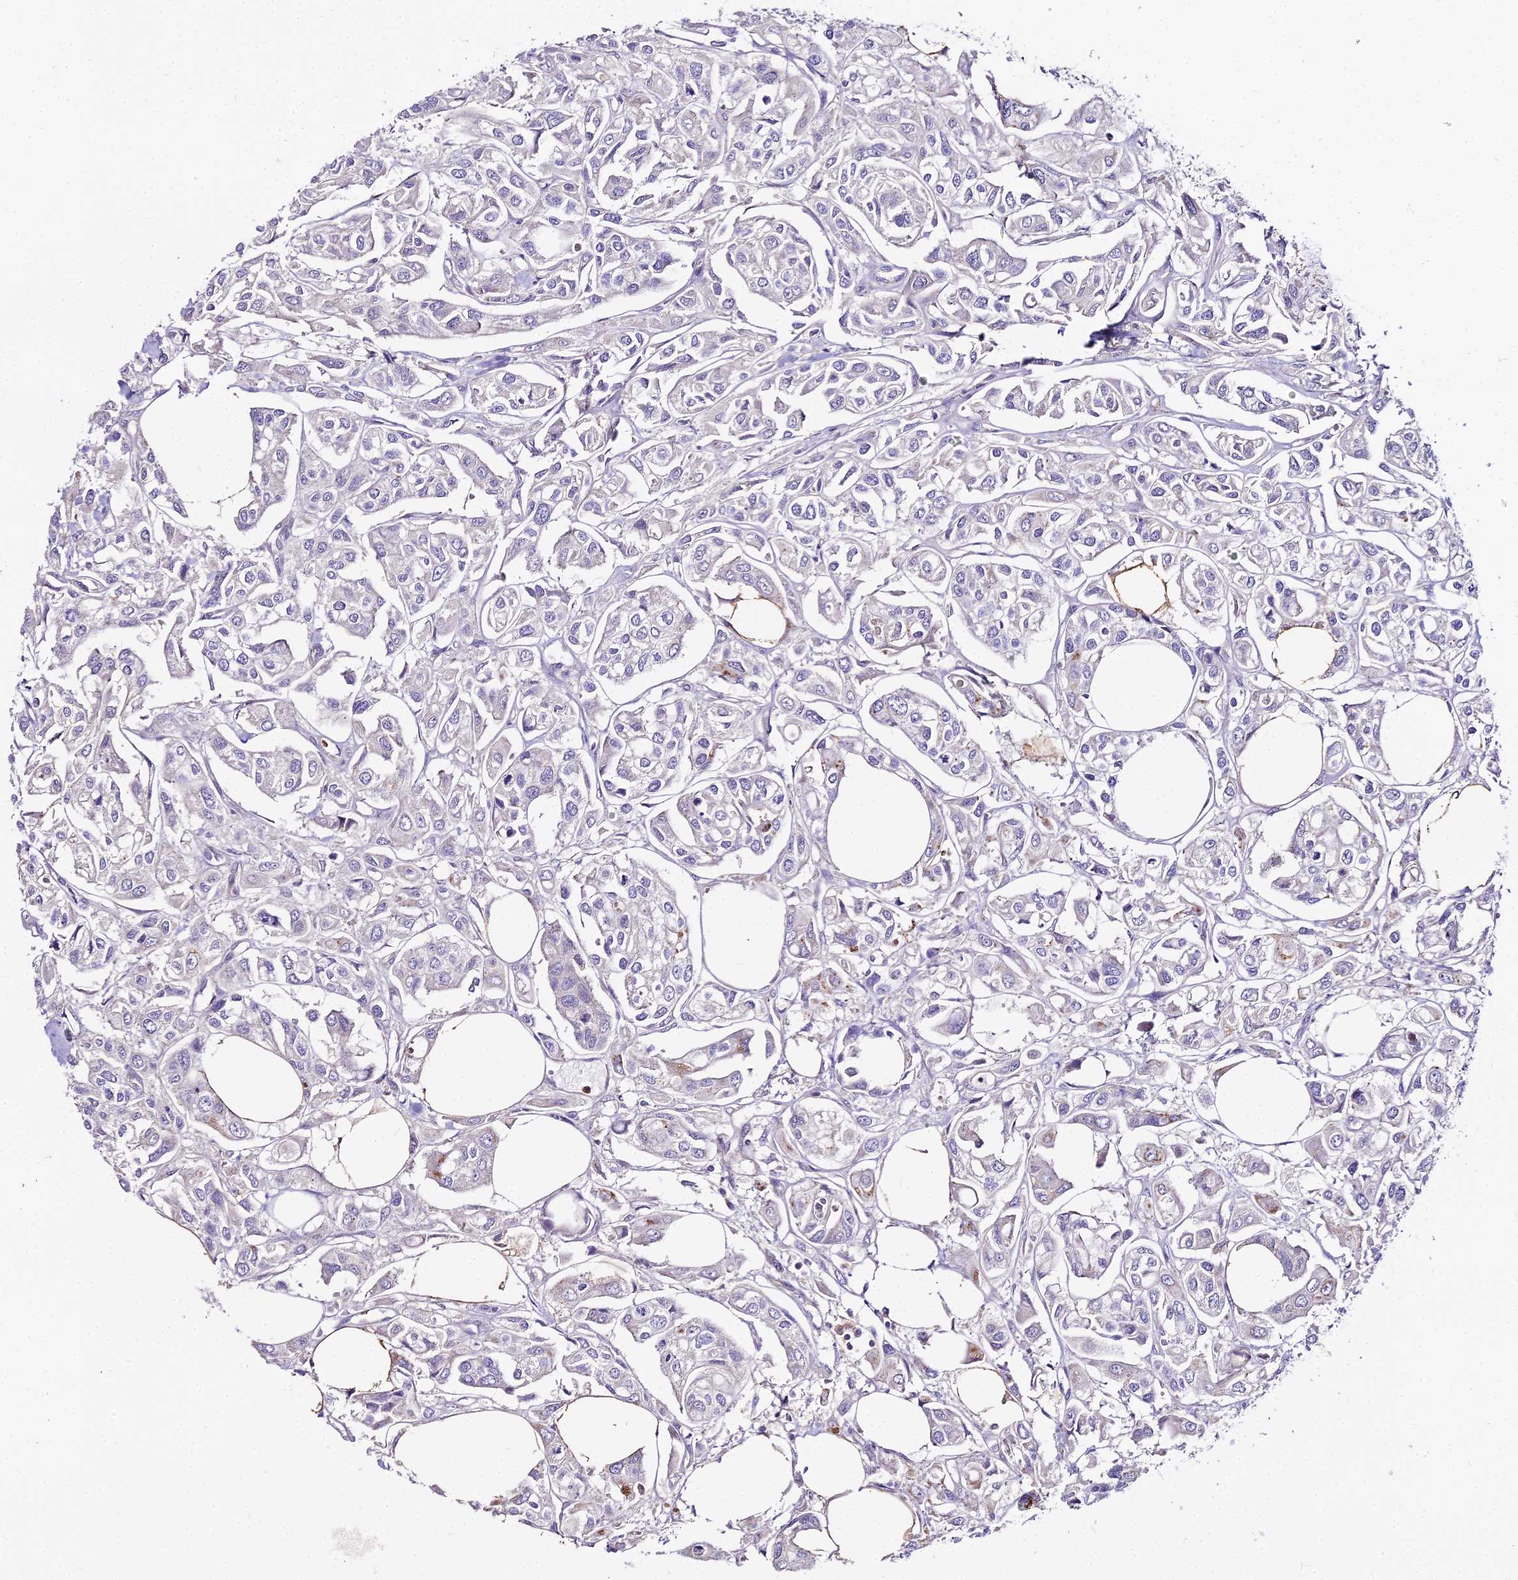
{"staining": {"intensity": "negative", "quantity": "none", "location": "none"}, "tissue": "urothelial cancer", "cell_type": "Tumor cells", "image_type": "cancer", "snomed": [{"axis": "morphology", "description": "Urothelial carcinoma, High grade"}, {"axis": "topography", "description": "Urinary bladder"}], "caption": "Immunohistochemical staining of human urothelial carcinoma (high-grade) demonstrates no significant positivity in tumor cells. The staining is performed using DAB brown chromogen with nuclei counter-stained in using hematoxylin.", "gene": "GLYAT", "patient": {"sex": "male", "age": 67}}